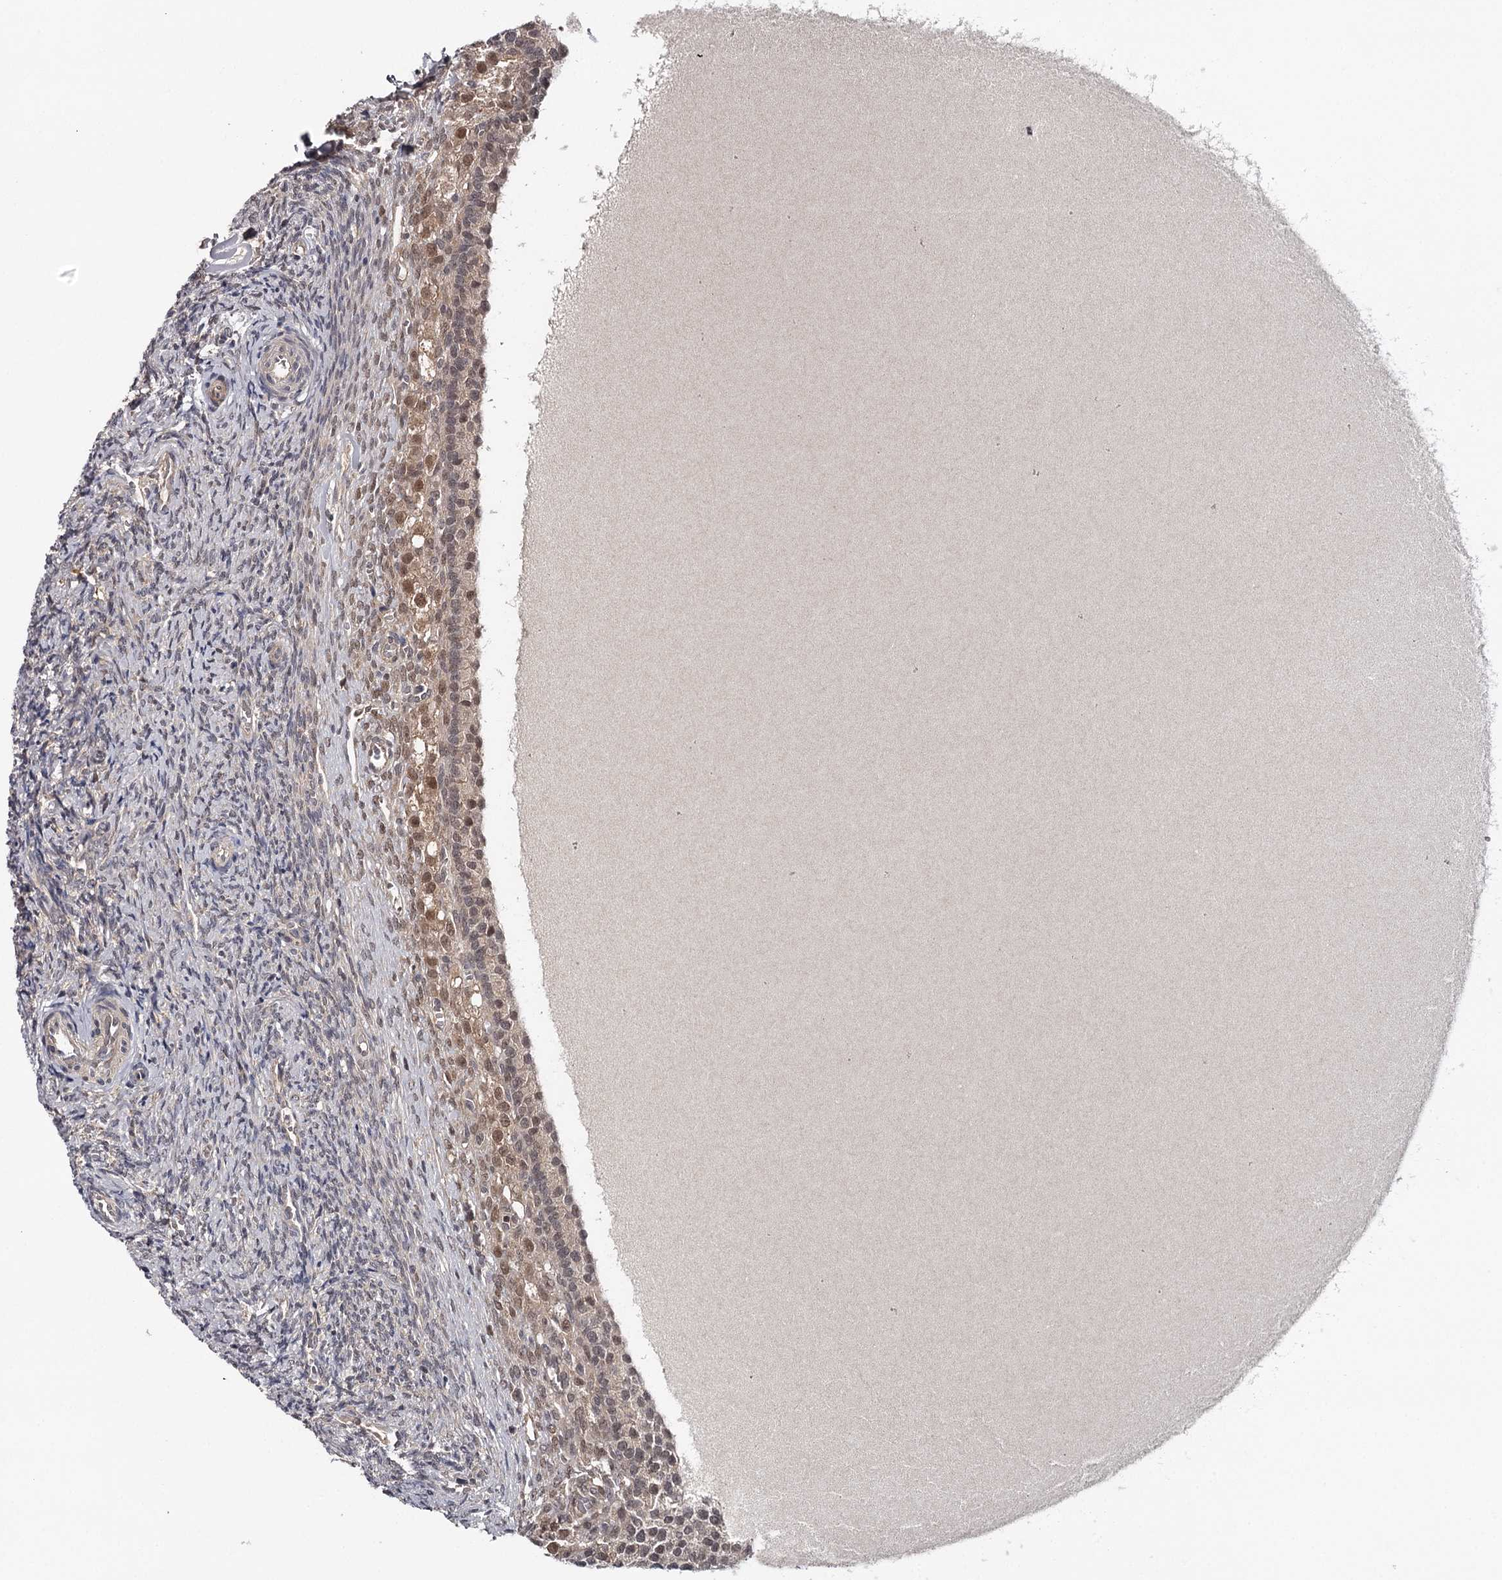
{"staining": {"intensity": "moderate", "quantity": "25%-75%", "location": "nuclear"}, "tissue": "ovary", "cell_type": "Follicle cells", "image_type": "normal", "snomed": [{"axis": "morphology", "description": "Normal tissue, NOS"}, {"axis": "topography", "description": "Ovary"}], "caption": "Immunohistochemical staining of normal ovary demonstrates 25%-75% levels of moderate nuclear protein positivity in approximately 25%-75% of follicle cells.", "gene": "GTSF1", "patient": {"sex": "female", "age": 41}}